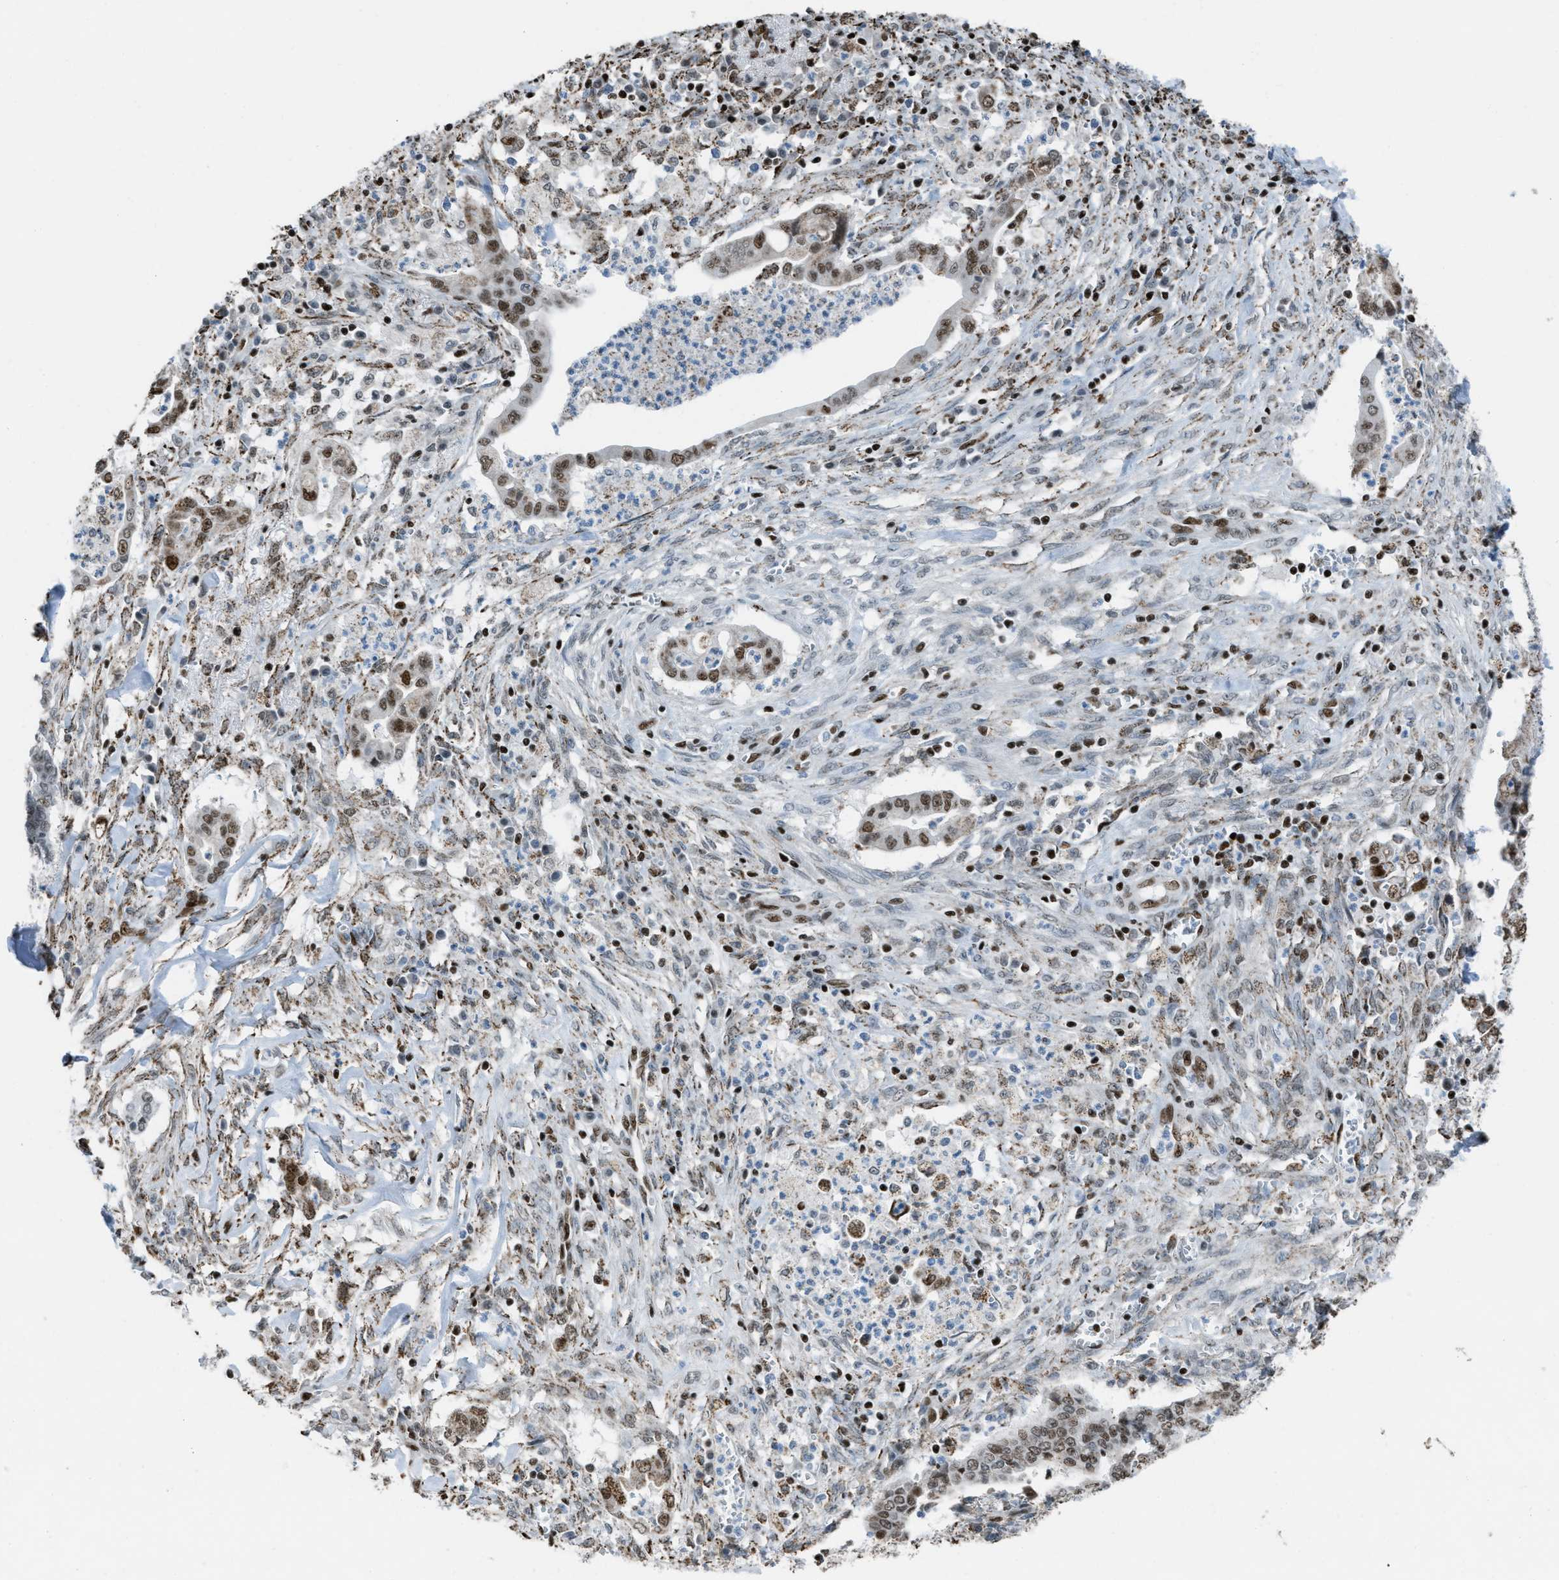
{"staining": {"intensity": "moderate", "quantity": ">75%", "location": "nuclear"}, "tissue": "cervical cancer", "cell_type": "Tumor cells", "image_type": "cancer", "snomed": [{"axis": "morphology", "description": "Adenocarcinoma, NOS"}, {"axis": "topography", "description": "Cervix"}], "caption": "The micrograph displays immunohistochemical staining of adenocarcinoma (cervical). There is moderate nuclear expression is present in approximately >75% of tumor cells.", "gene": "SLFN5", "patient": {"sex": "female", "age": 44}}